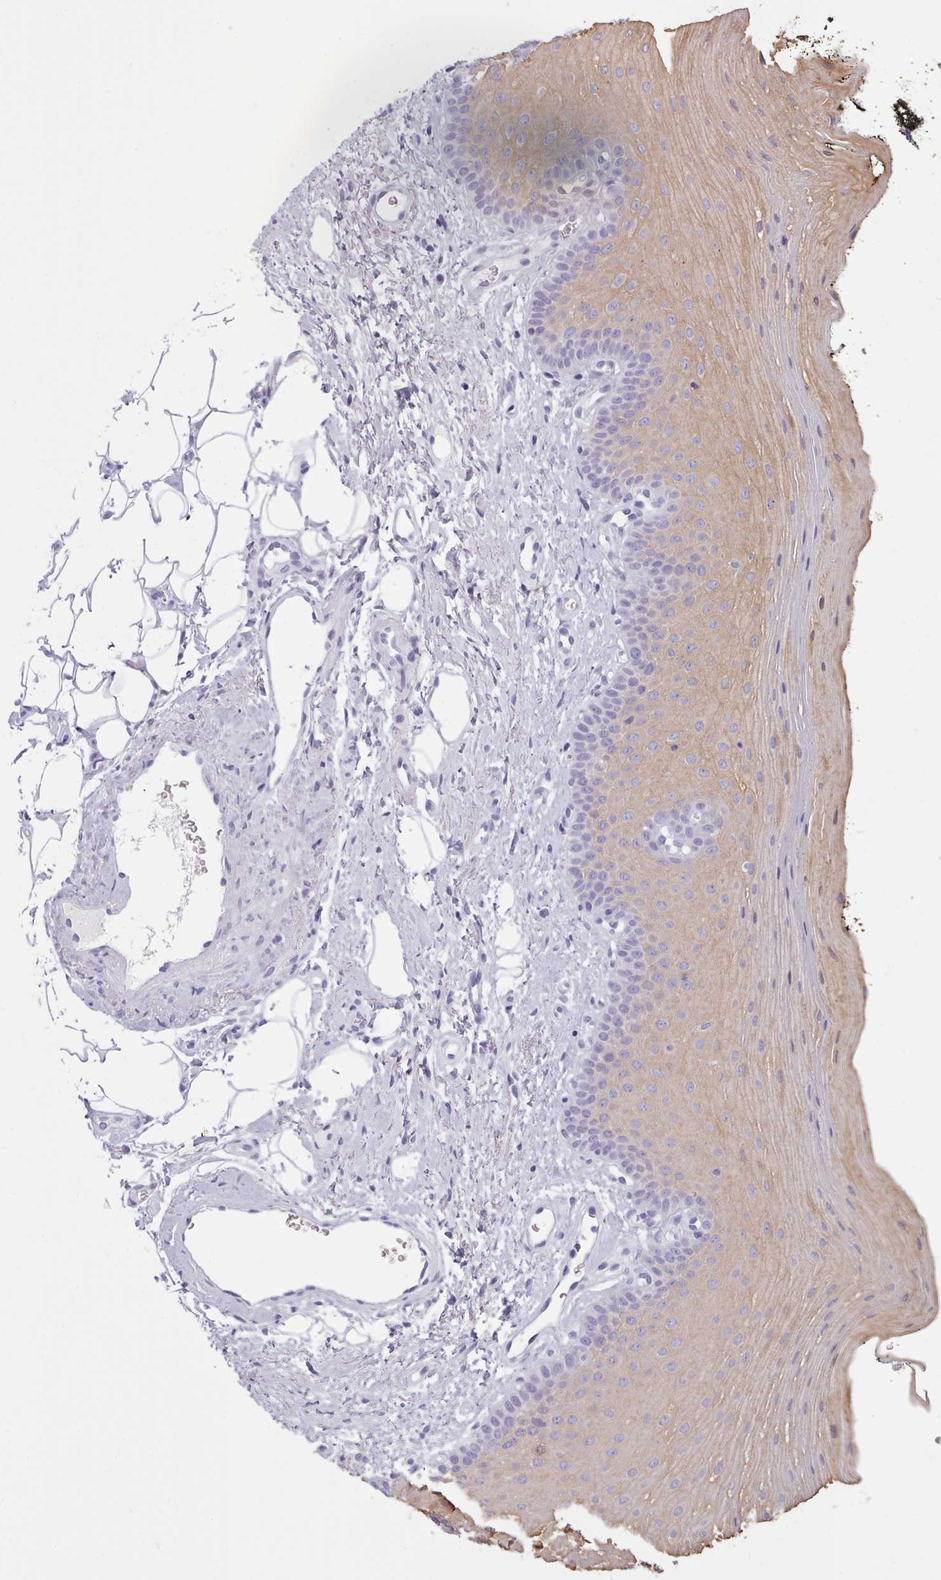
{"staining": {"intensity": "moderate", "quantity": "<25%", "location": "cytoplasmic/membranous"}, "tissue": "oral mucosa", "cell_type": "Squamous epithelial cells", "image_type": "normal", "snomed": [{"axis": "morphology", "description": "No evidence of malignacy"}, {"axis": "topography", "description": "Oral tissue"}, {"axis": "topography", "description": "Head-Neck"}], "caption": "Protein staining of unremarkable oral mucosa displays moderate cytoplasmic/membranous staining in approximately <25% of squamous epithelial cells.", "gene": "ZNF43", "patient": {"sex": "male", "age": 68}}